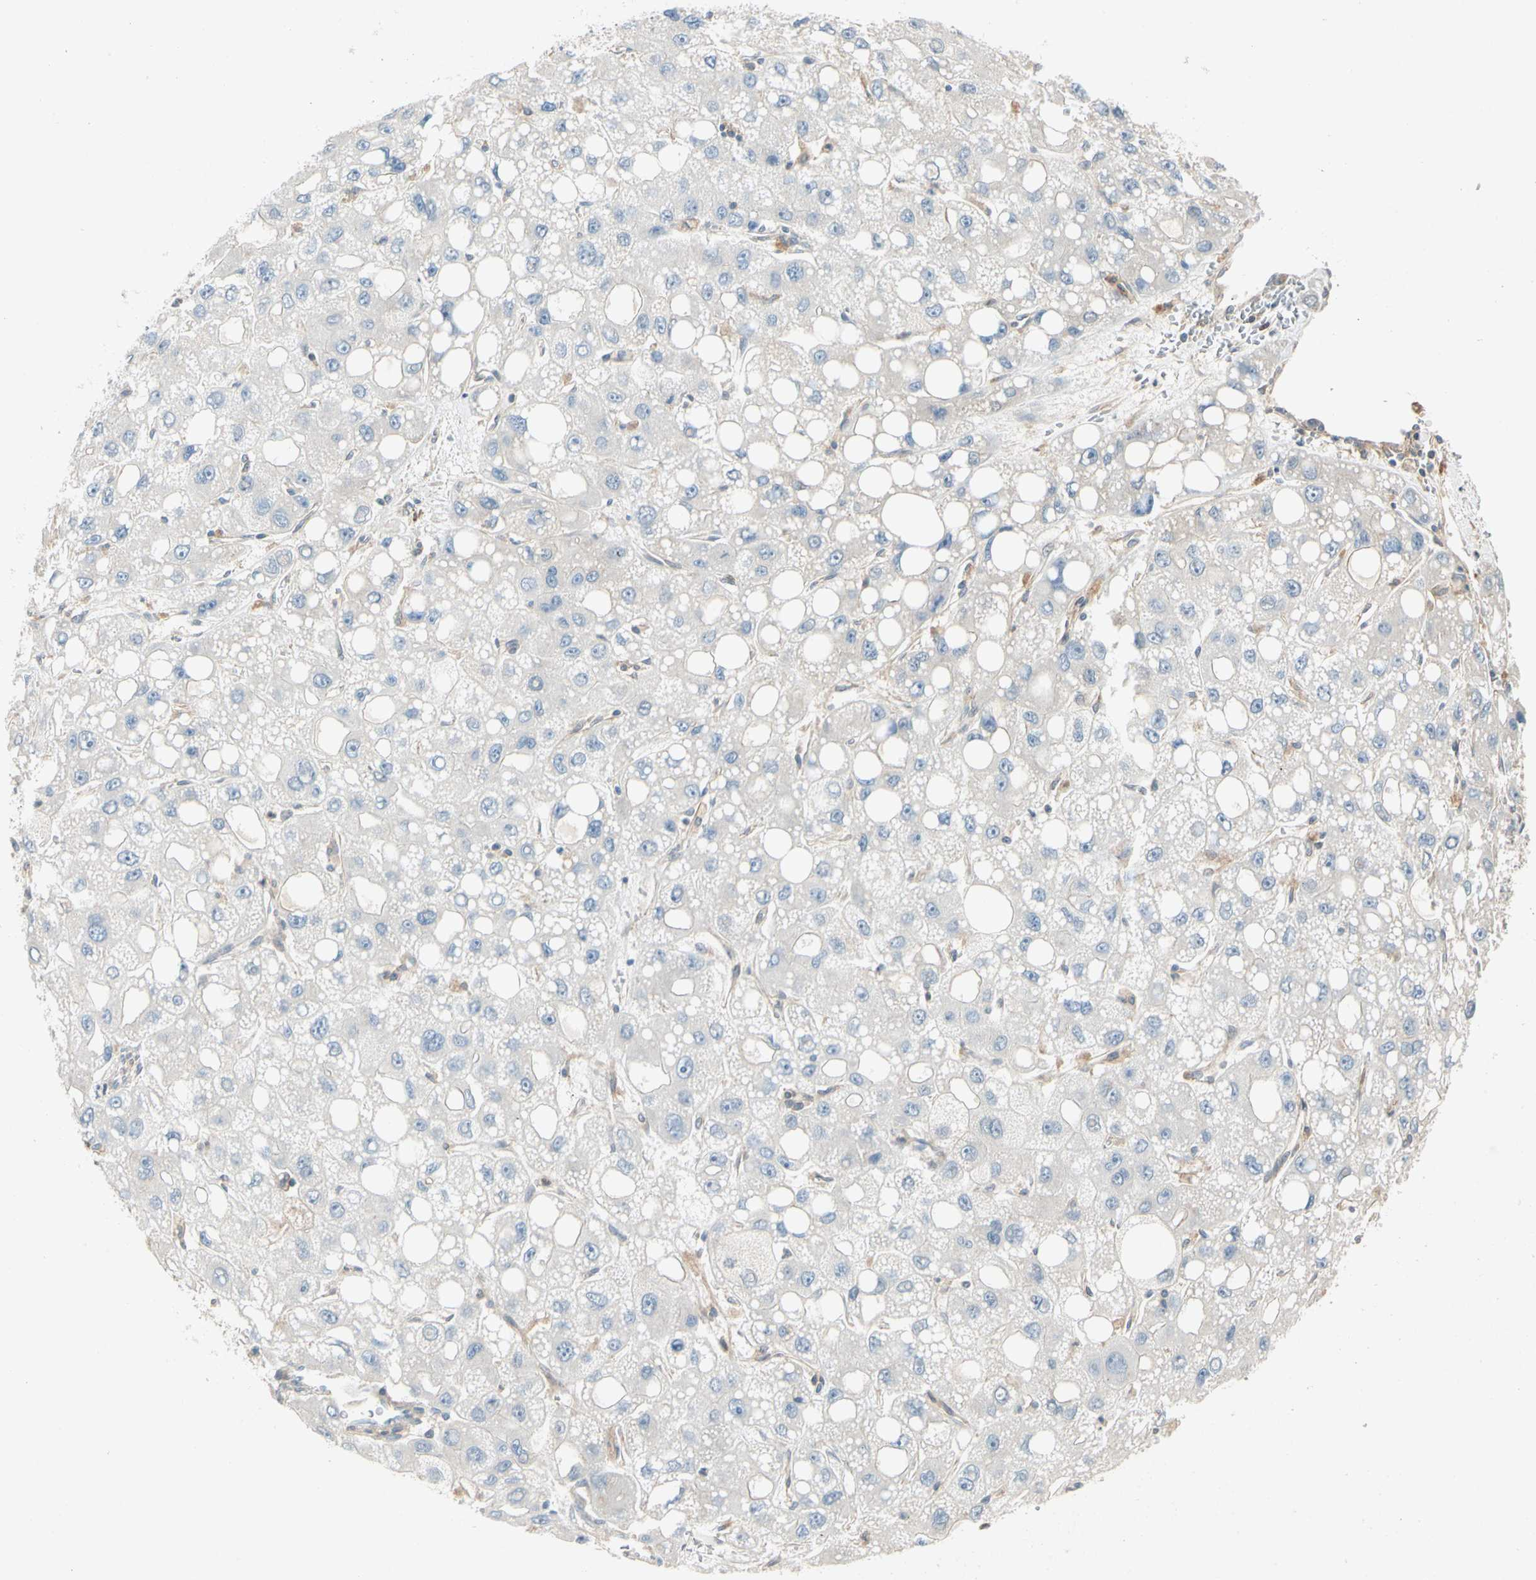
{"staining": {"intensity": "negative", "quantity": "none", "location": "none"}, "tissue": "liver cancer", "cell_type": "Tumor cells", "image_type": "cancer", "snomed": [{"axis": "morphology", "description": "Carcinoma, Hepatocellular, NOS"}, {"axis": "topography", "description": "Liver"}], "caption": "IHC photomicrograph of neoplastic tissue: liver cancer stained with DAB (3,3'-diaminobenzidine) displays no significant protein expression in tumor cells.", "gene": "WIPI1", "patient": {"sex": "male", "age": 55}}